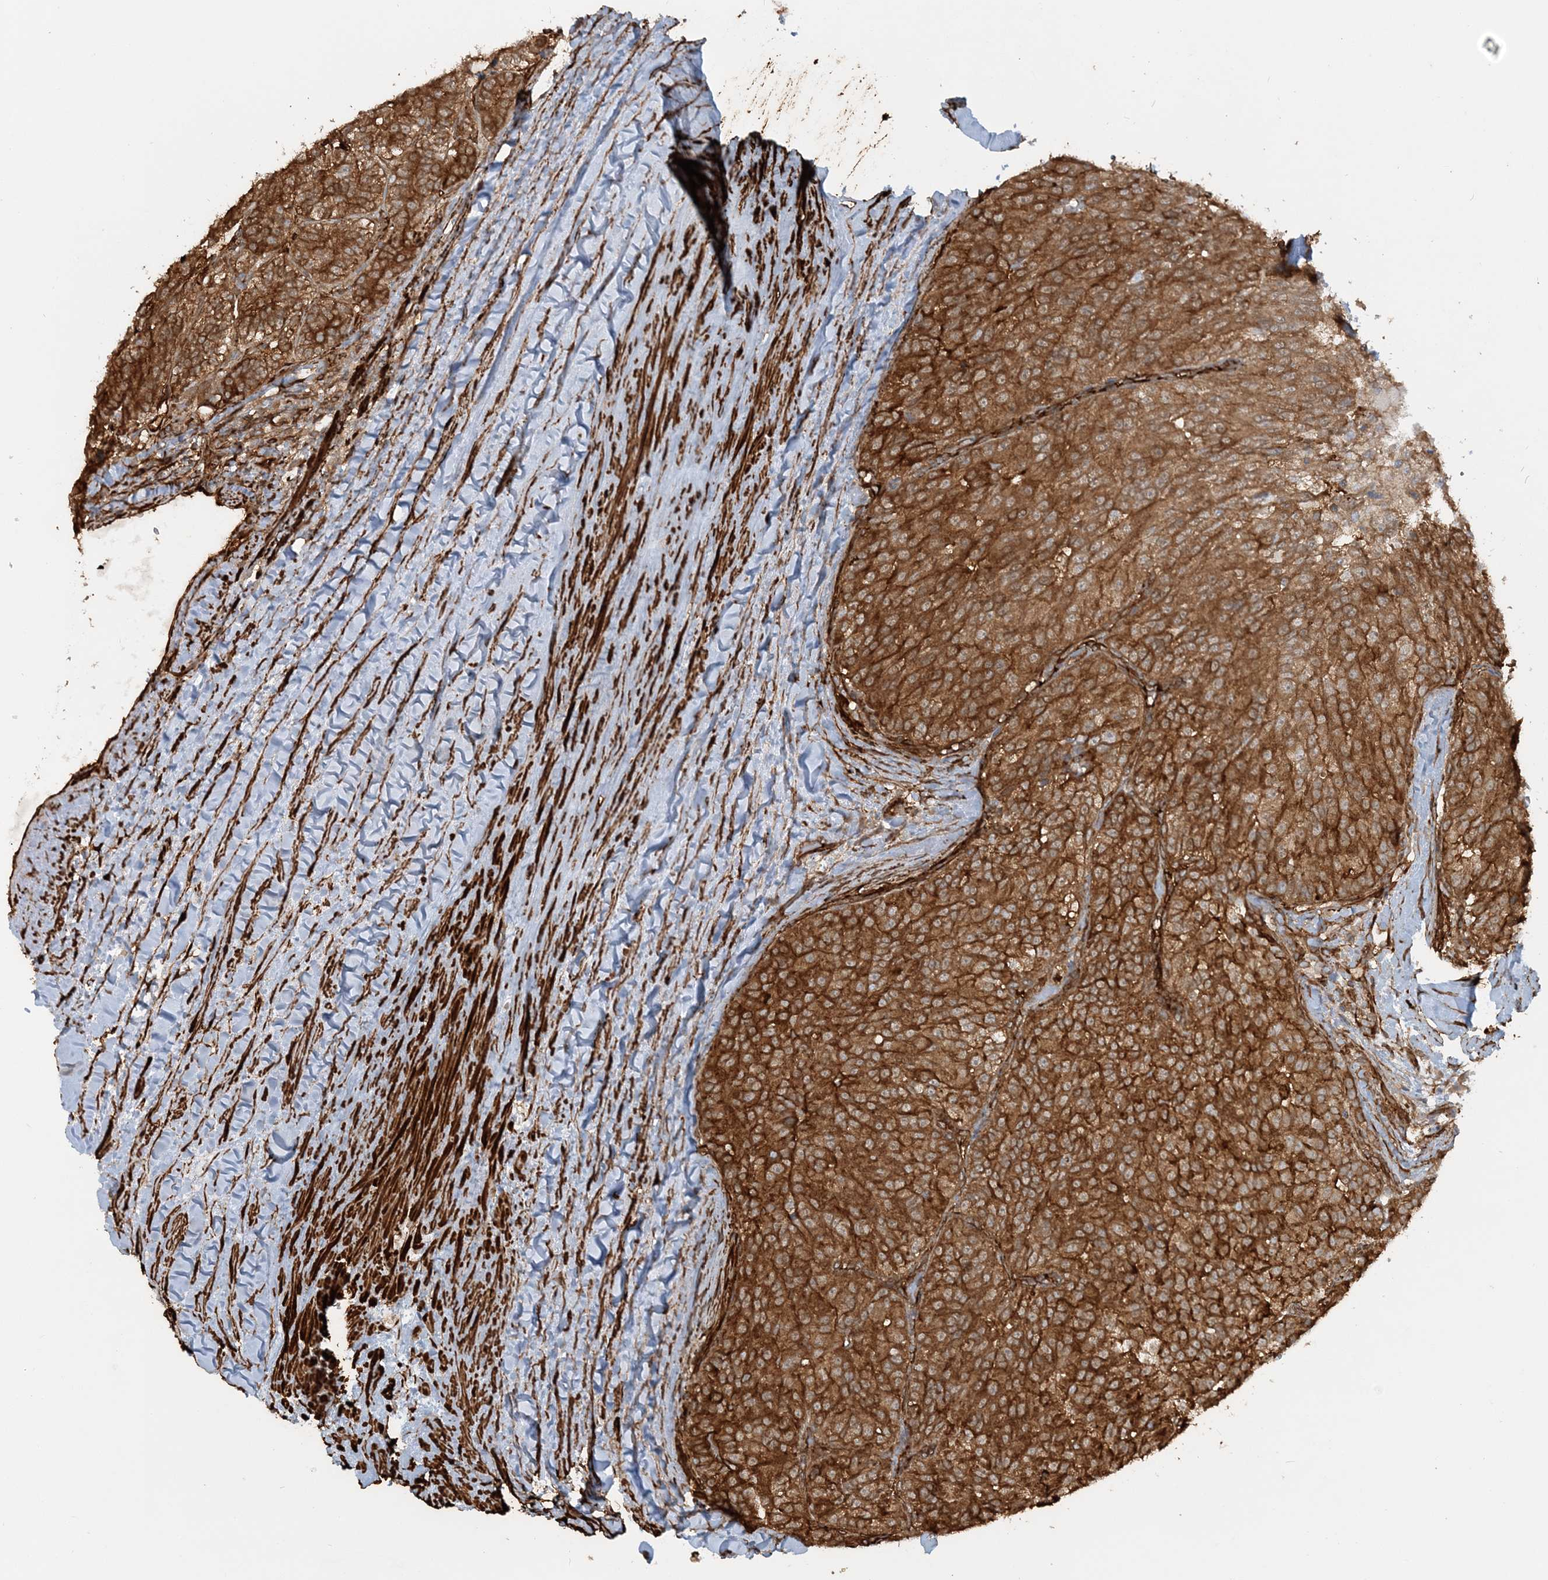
{"staining": {"intensity": "strong", "quantity": ">75%", "location": "cytoplasmic/membranous"}, "tissue": "renal cancer", "cell_type": "Tumor cells", "image_type": "cancer", "snomed": [{"axis": "morphology", "description": "Adenocarcinoma, NOS"}, {"axis": "topography", "description": "Kidney"}], "caption": "IHC photomicrograph of renal cancer (adenocarcinoma) stained for a protein (brown), which demonstrates high levels of strong cytoplasmic/membranous positivity in approximately >75% of tumor cells.", "gene": "DSTN", "patient": {"sex": "female", "age": 63}}